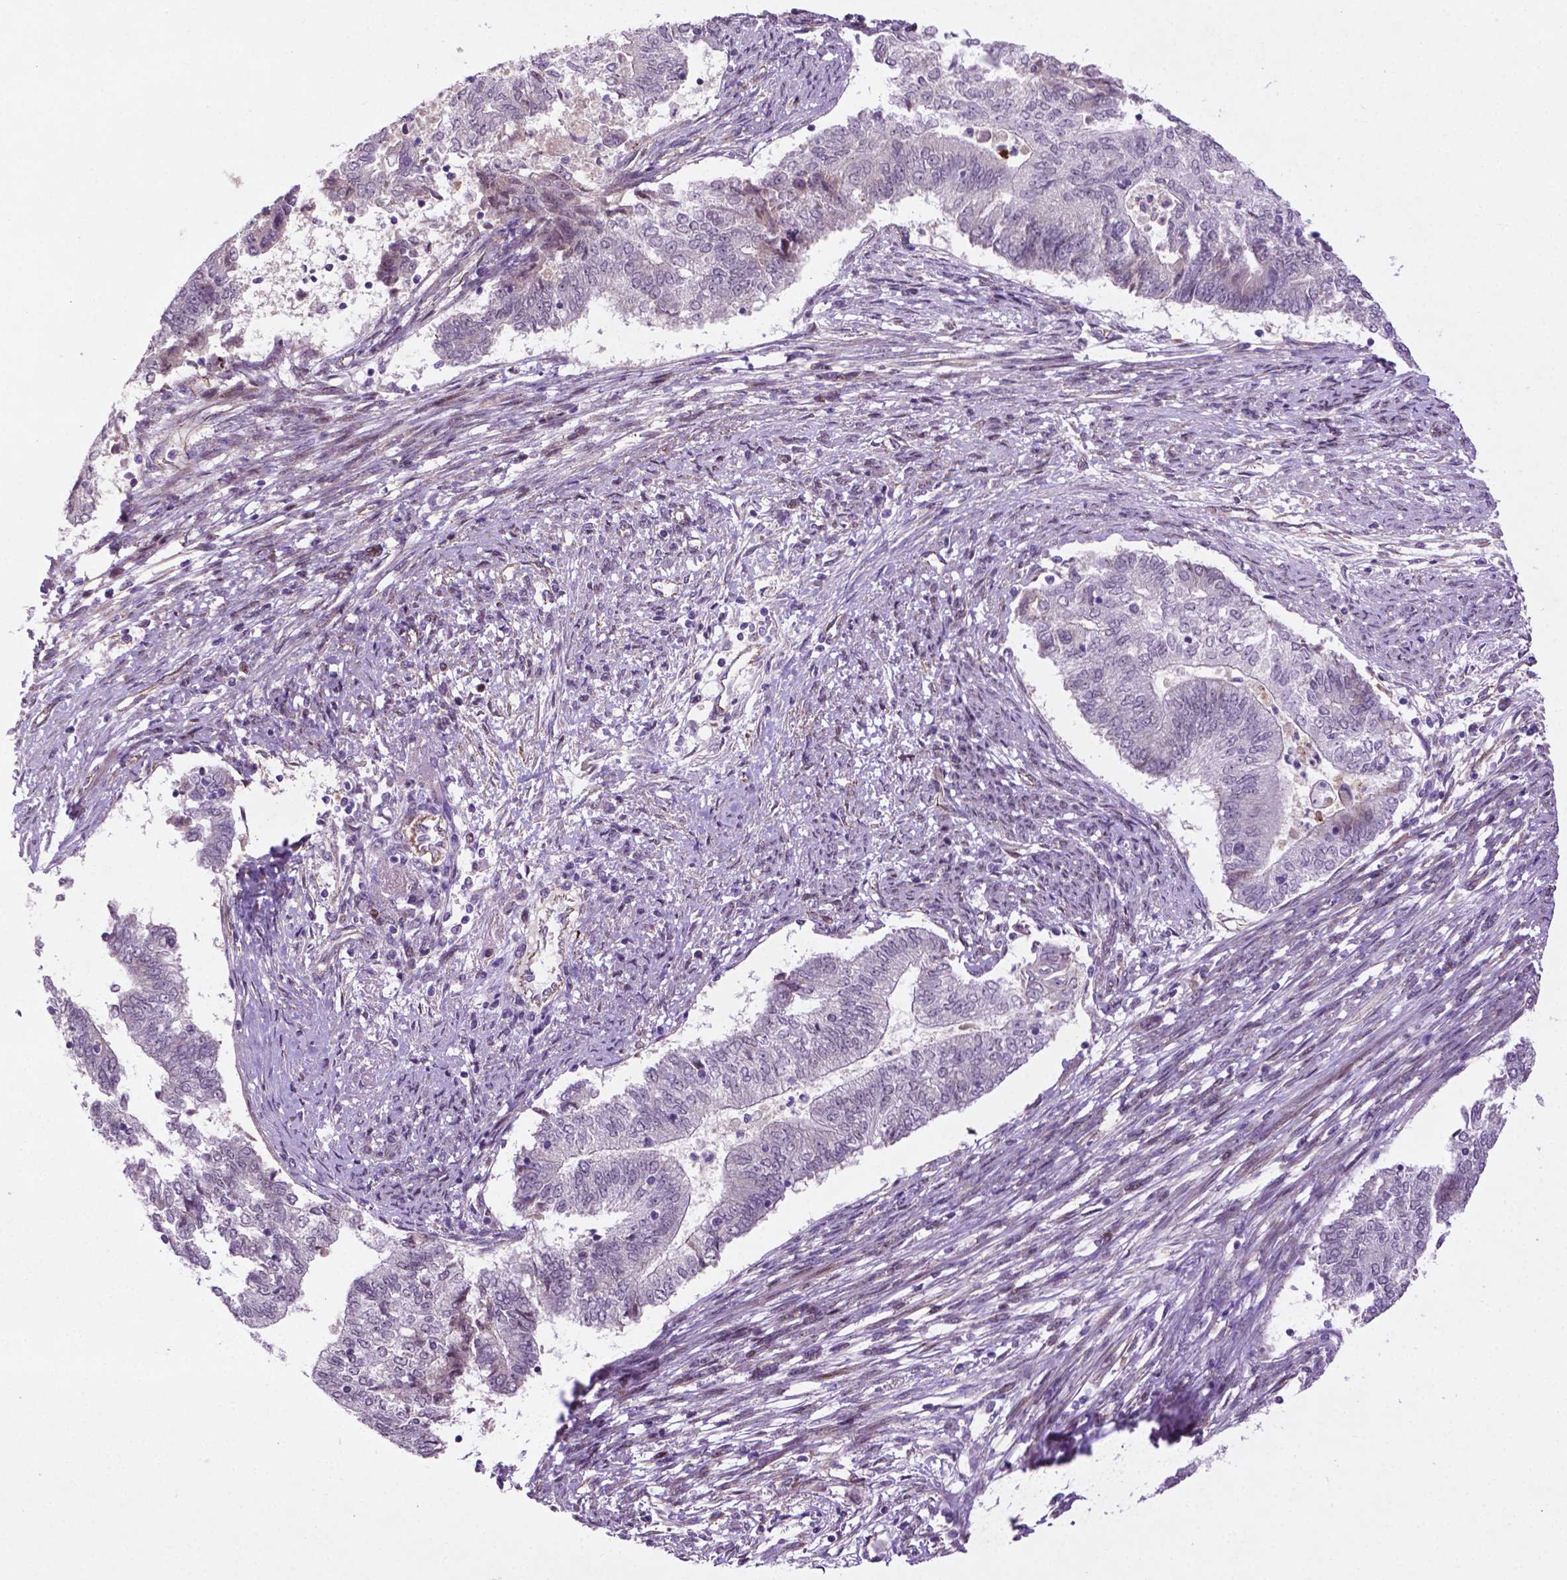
{"staining": {"intensity": "negative", "quantity": "none", "location": "none"}, "tissue": "endometrial cancer", "cell_type": "Tumor cells", "image_type": "cancer", "snomed": [{"axis": "morphology", "description": "Adenocarcinoma, NOS"}, {"axis": "topography", "description": "Endometrium"}], "caption": "A histopathology image of human endometrial cancer is negative for staining in tumor cells.", "gene": "CCER2", "patient": {"sex": "female", "age": 65}}